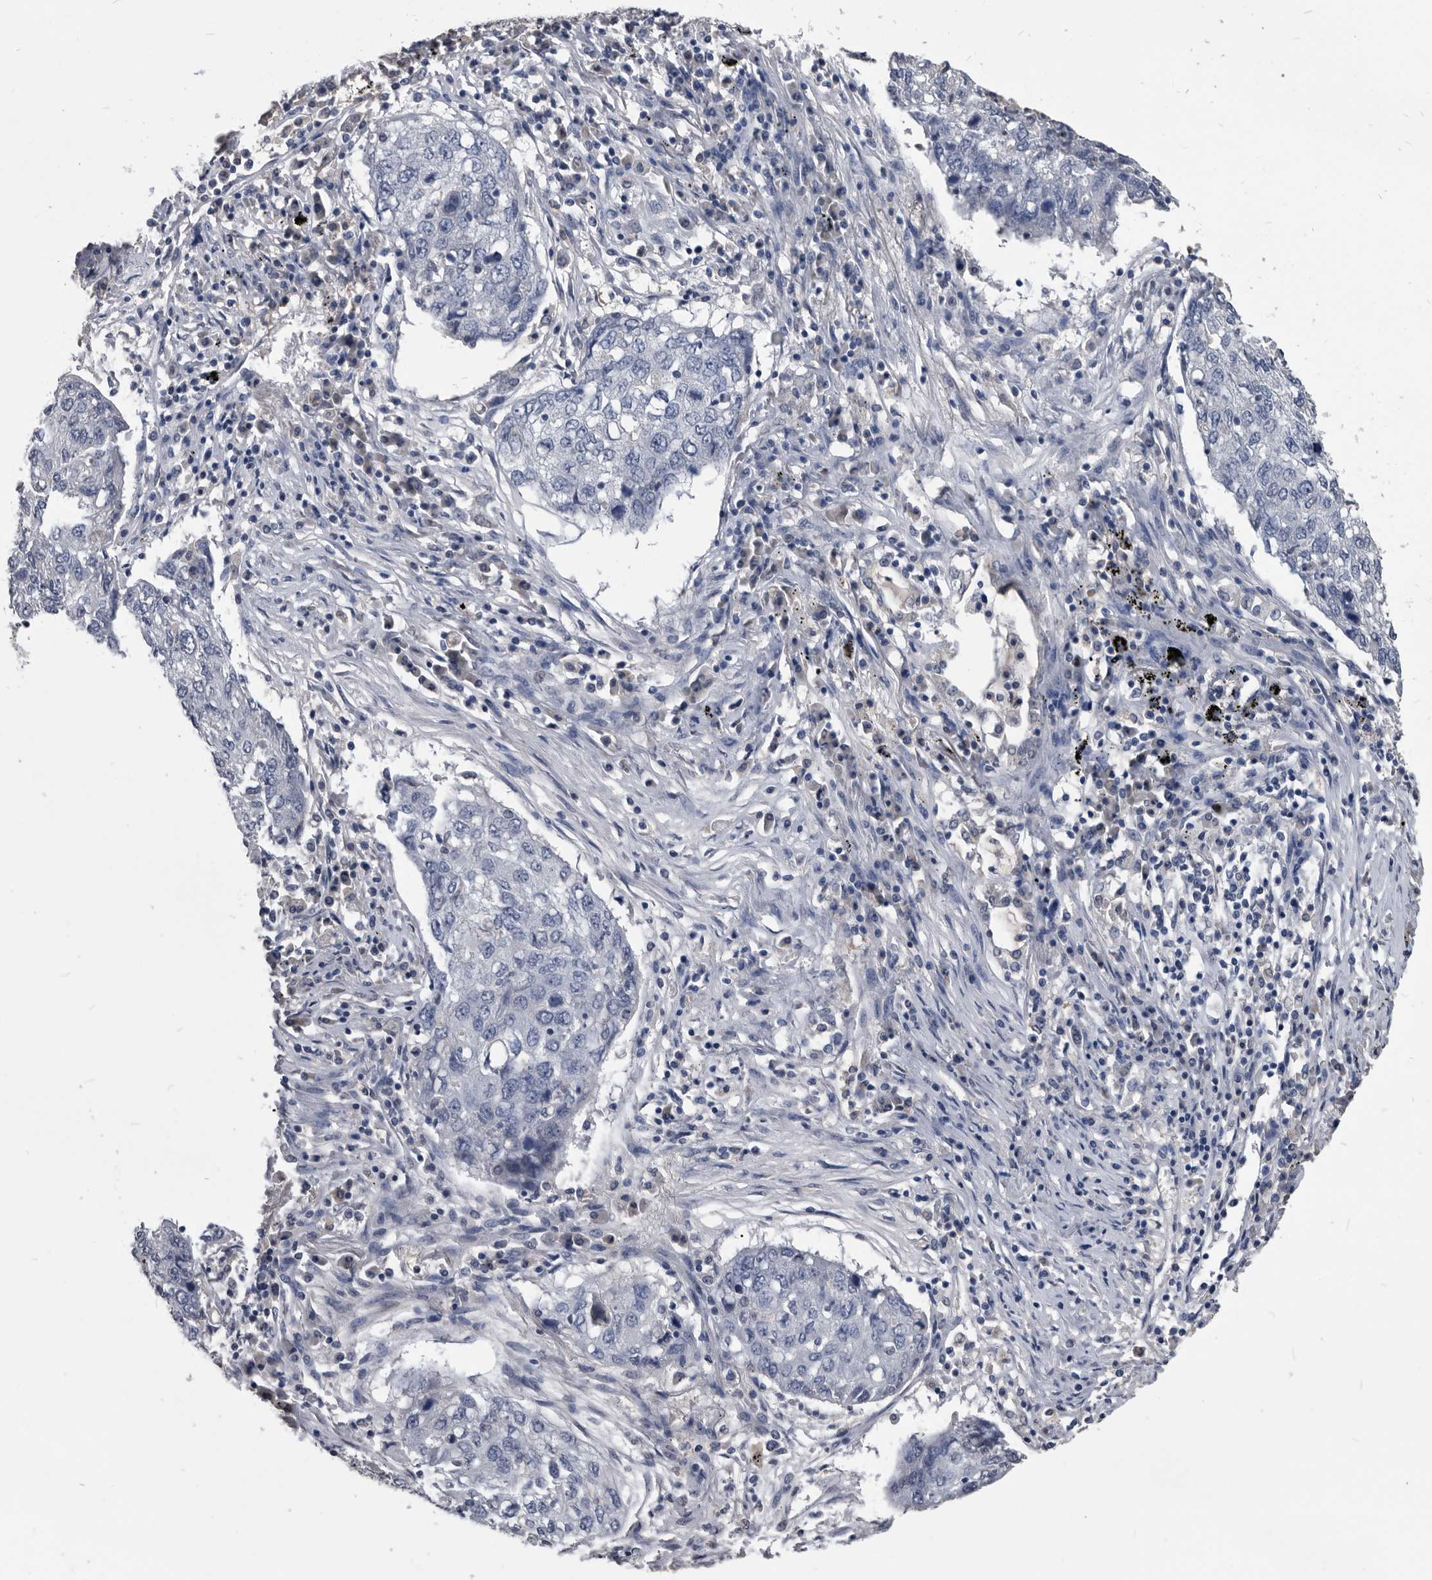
{"staining": {"intensity": "negative", "quantity": "none", "location": "none"}, "tissue": "lung cancer", "cell_type": "Tumor cells", "image_type": "cancer", "snomed": [{"axis": "morphology", "description": "Squamous cell carcinoma, NOS"}, {"axis": "topography", "description": "Lung"}], "caption": "Lung cancer stained for a protein using IHC demonstrates no expression tumor cells.", "gene": "PDXK", "patient": {"sex": "female", "age": 63}}